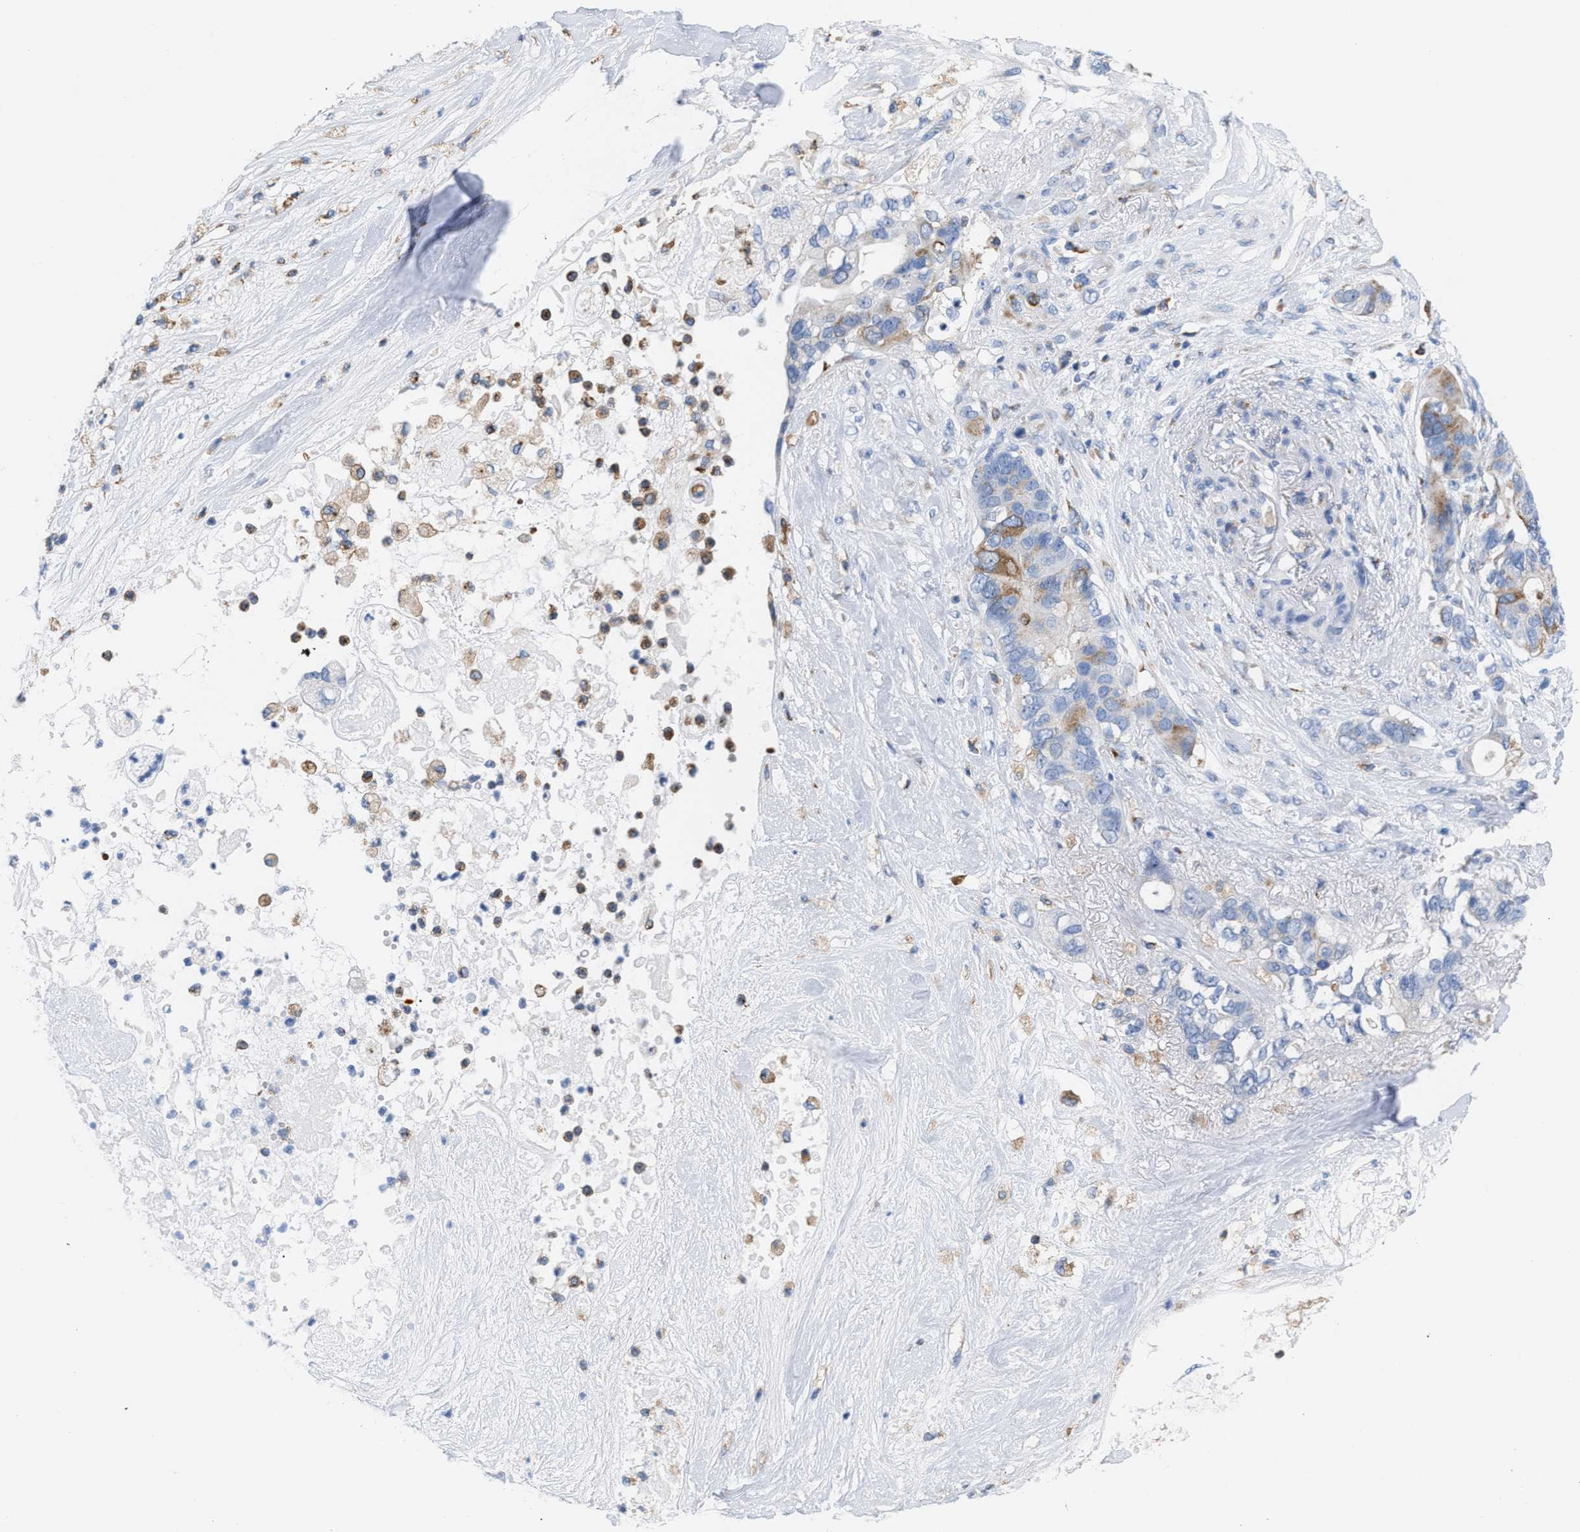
{"staining": {"intensity": "moderate", "quantity": "<25%", "location": "cytoplasmic/membranous"}, "tissue": "pancreatic cancer", "cell_type": "Tumor cells", "image_type": "cancer", "snomed": [{"axis": "morphology", "description": "Adenocarcinoma, NOS"}, {"axis": "topography", "description": "Pancreas"}], "caption": "Pancreatic cancer tissue shows moderate cytoplasmic/membranous staining in approximately <25% of tumor cells", "gene": "TACC3", "patient": {"sex": "female", "age": 56}}